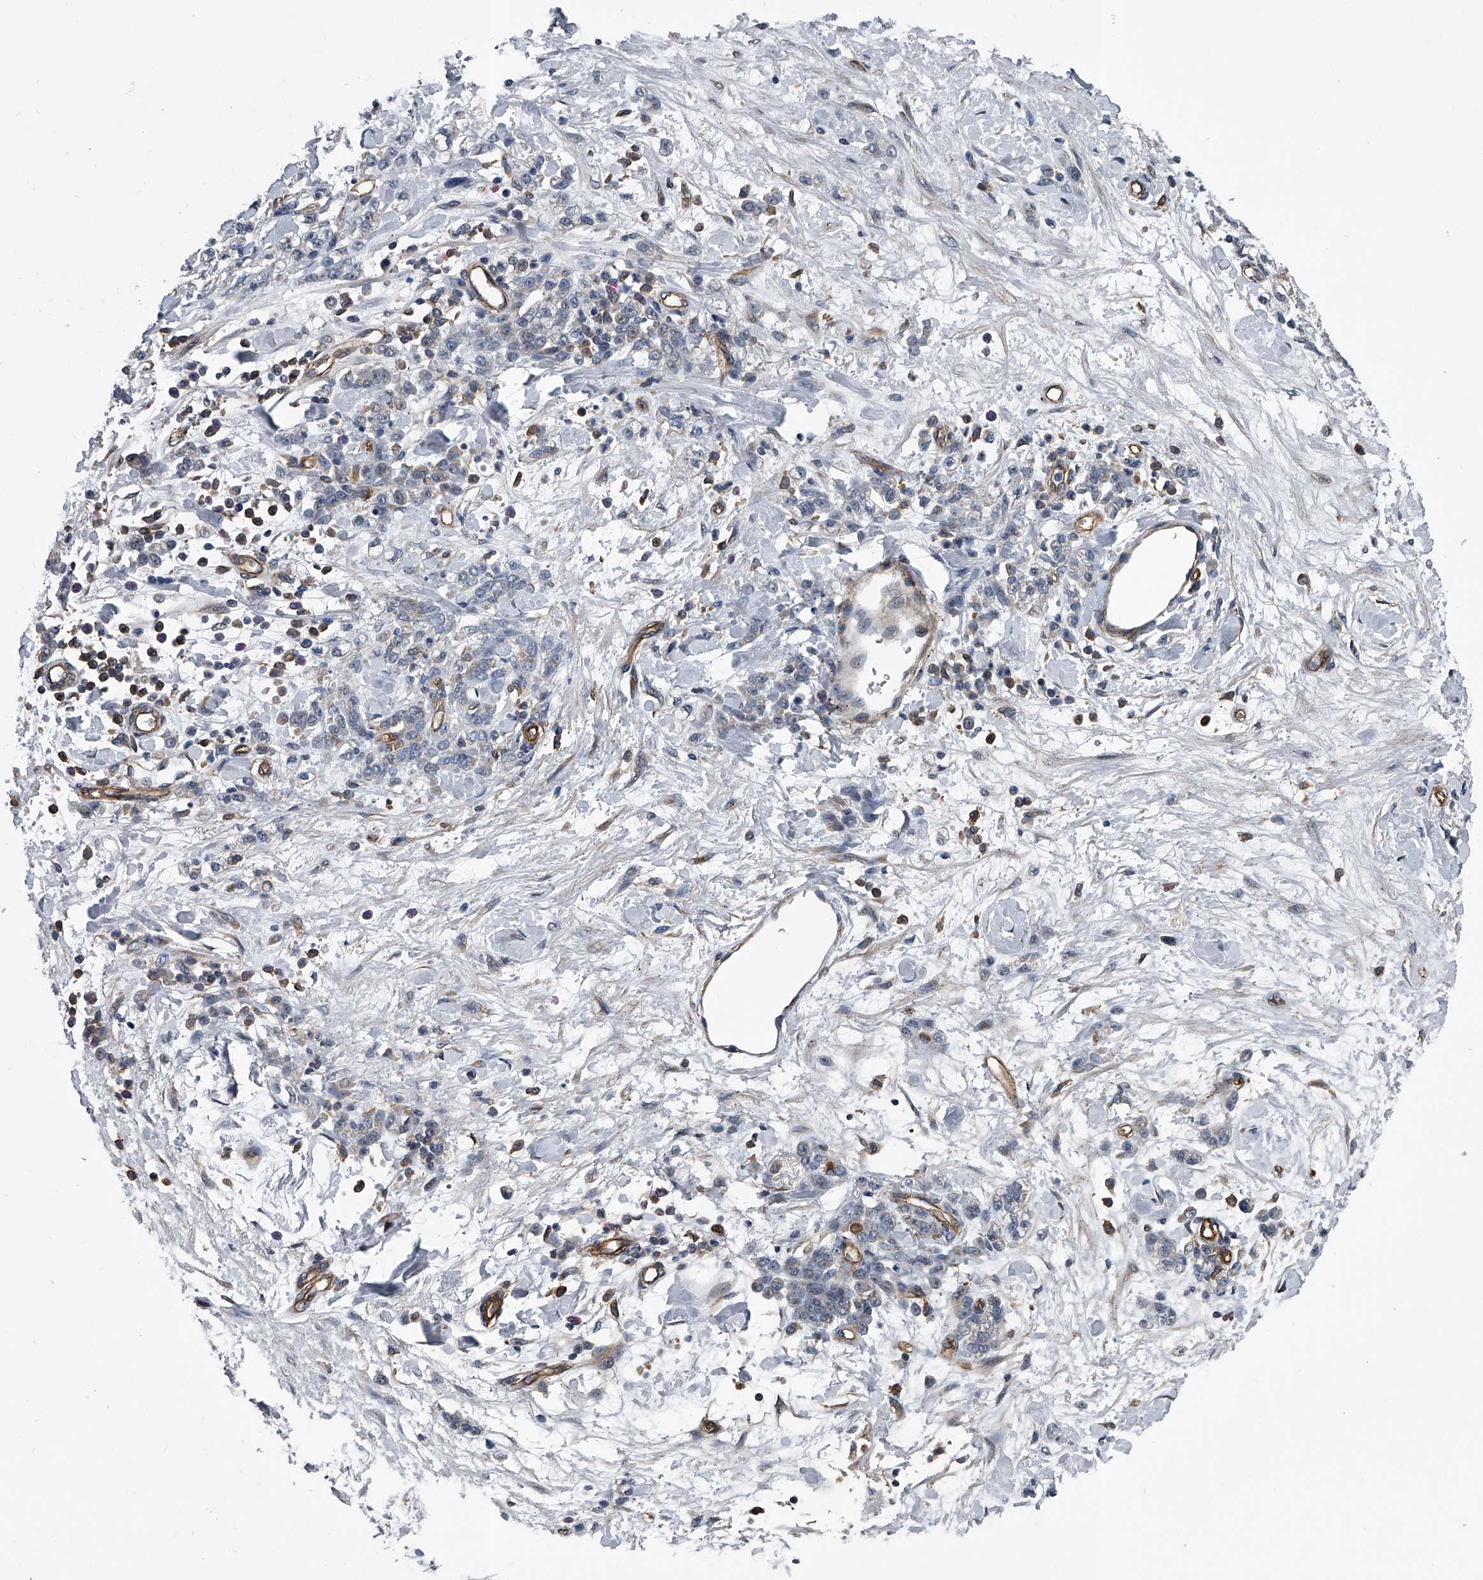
{"staining": {"intensity": "negative", "quantity": "none", "location": "none"}, "tissue": "stomach cancer", "cell_type": "Tumor cells", "image_type": "cancer", "snomed": [{"axis": "morphology", "description": "Normal tissue, NOS"}, {"axis": "morphology", "description": "Adenocarcinoma, NOS"}, {"axis": "topography", "description": "Stomach"}], "caption": "An immunohistochemistry histopathology image of adenocarcinoma (stomach) is shown. There is no staining in tumor cells of adenocarcinoma (stomach).", "gene": "LDLRAD2", "patient": {"sex": "male", "age": 82}}